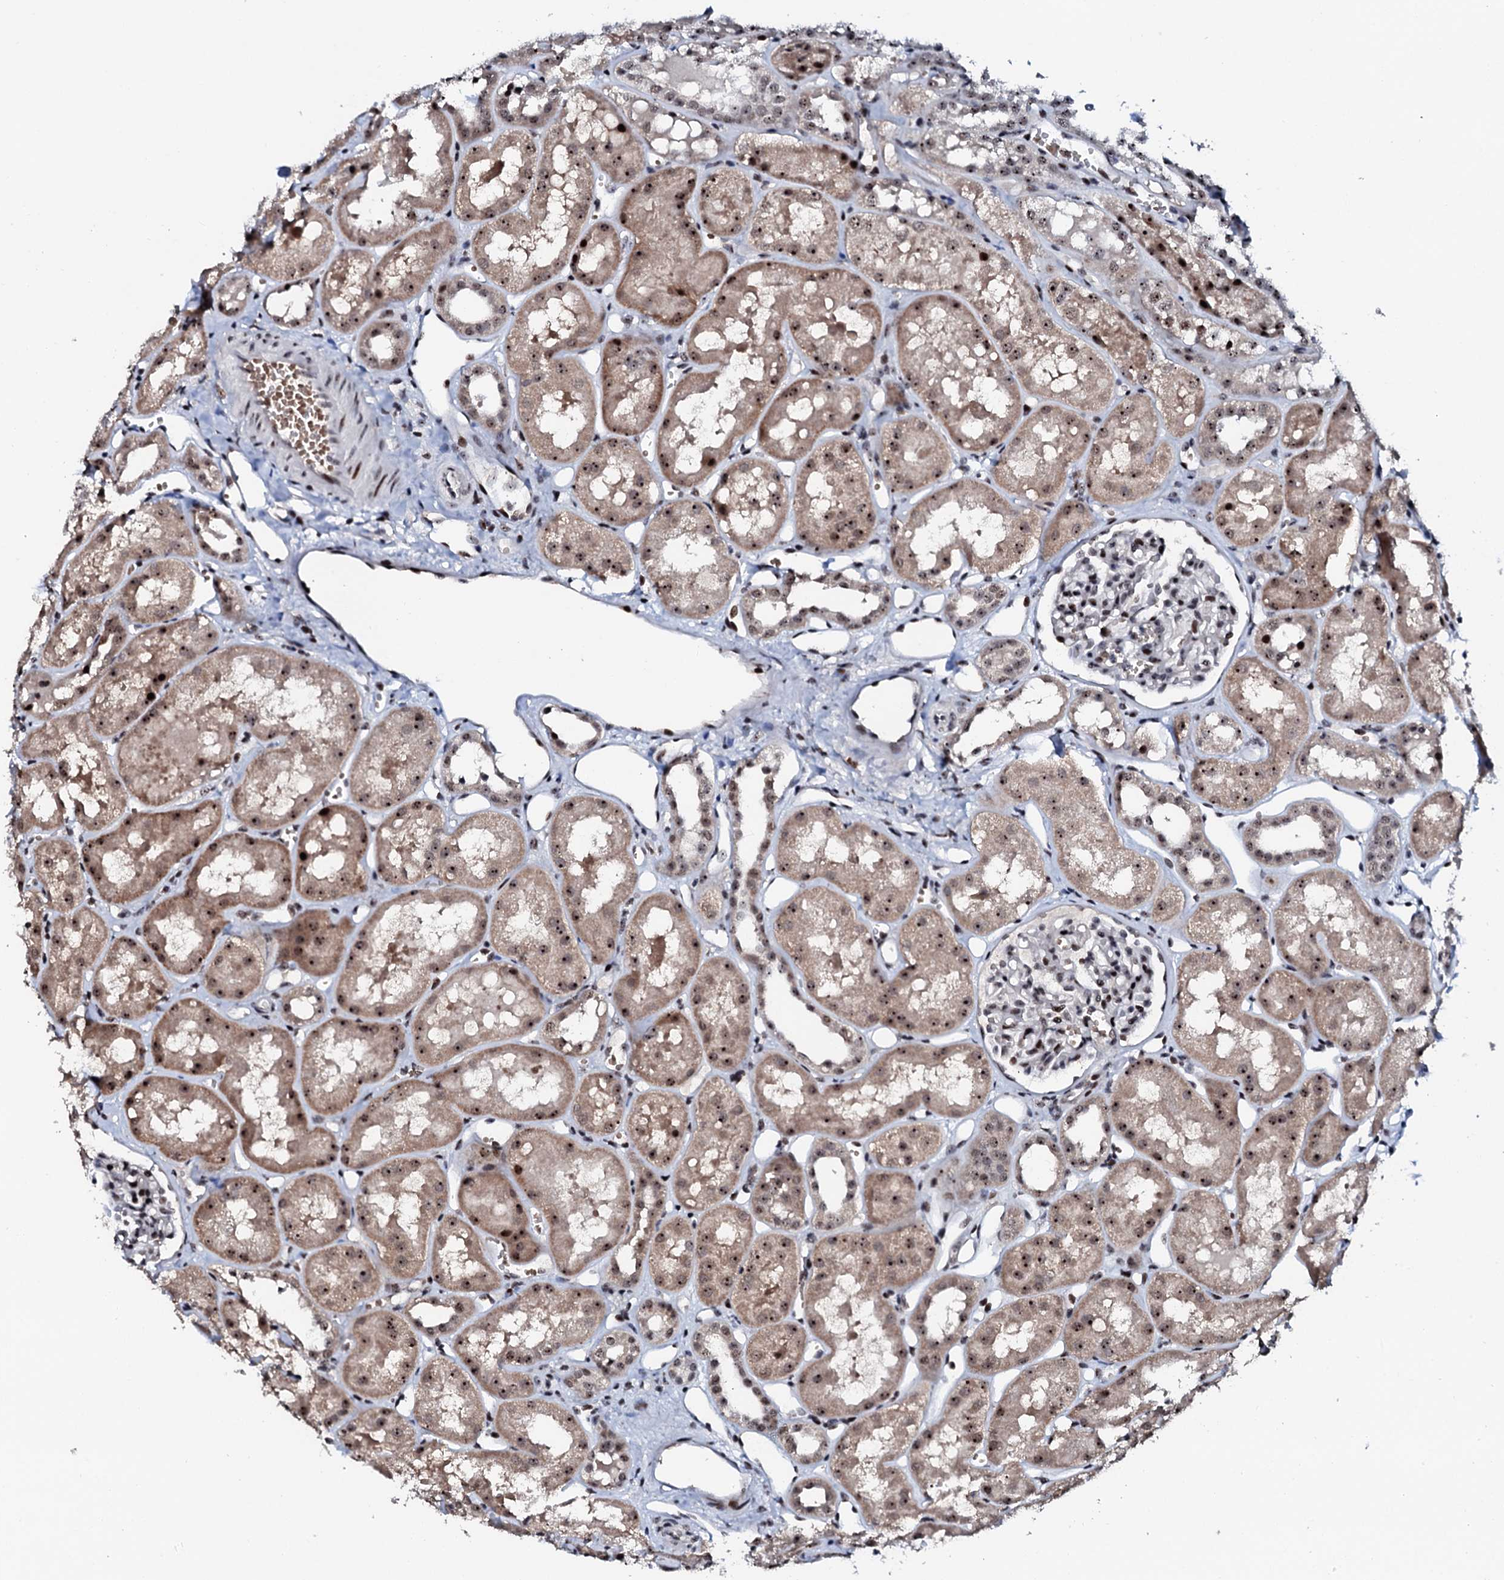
{"staining": {"intensity": "moderate", "quantity": ">75%", "location": "nuclear"}, "tissue": "kidney", "cell_type": "Cells in glomeruli", "image_type": "normal", "snomed": [{"axis": "morphology", "description": "Normal tissue, NOS"}, {"axis": "topography", "description": "Kidney"}], "caption": "Immunohistochemistry (IHC) (DAB (3,3'-diaminobenzidine)) staining of unremarkable human kidney exhibits moderate nuclear protein positivity in about >75% of cells in glomeruli.", "gene": "NEUROG3", "patient": {"sex": "male", "age": 16}}